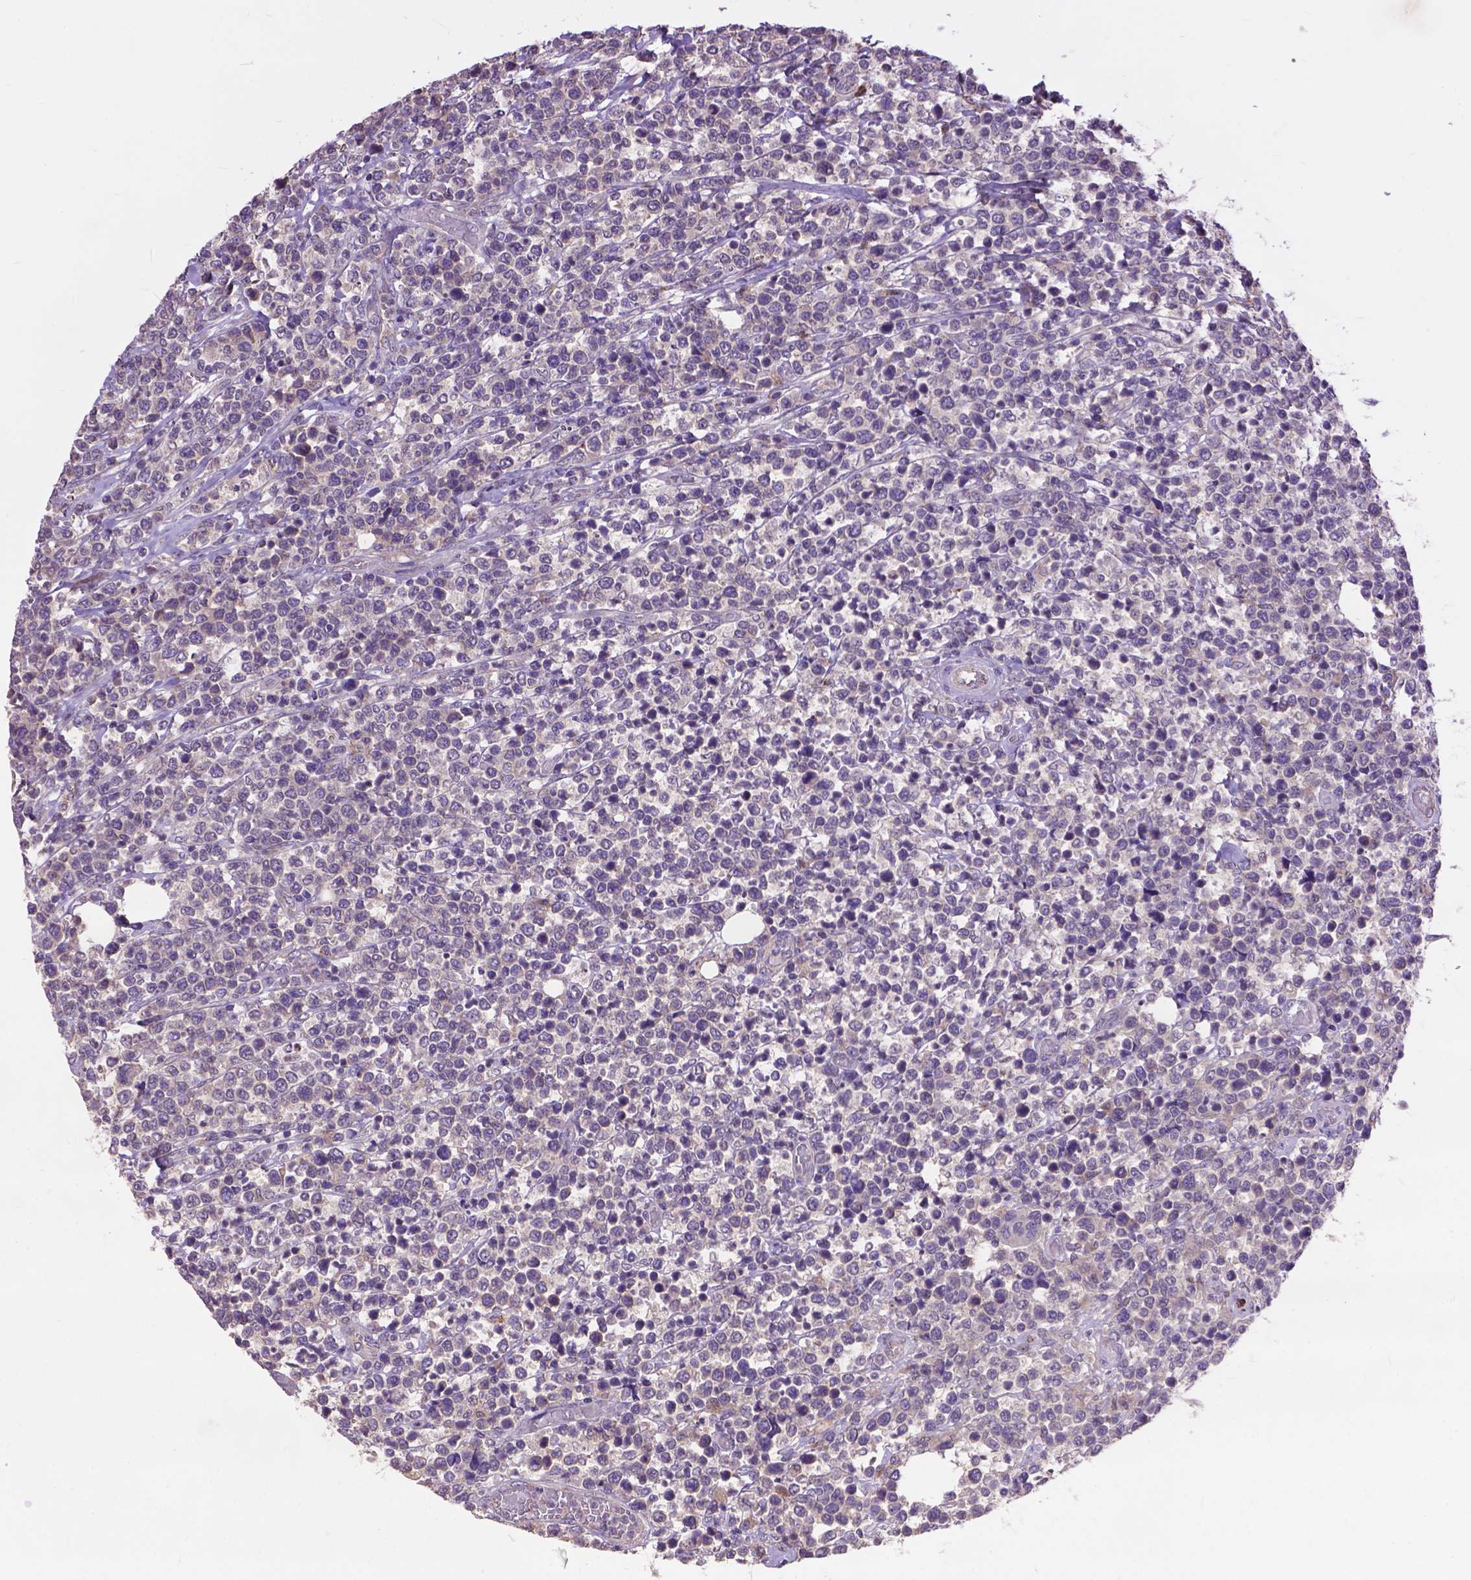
{"staining": {"intensity": "negative", "quantity": "none", "location": "none"}, "tissue": "lymphoma", "cell_type": "Tumor cells", "image_type": "cancer", "snomed": [{"axis": "morphology", "description": "Malignant lymphoma, non-Hodgkin's type, High grade"}, {"axis": "topography", "description": "Soft tissue"}], "caption": "DAB immunohistochemical staining of human lymphoma reveals no significant expression in tumor cells.", "gene": "ZNF337", "patient": {"sex": "female", "age": 56}}